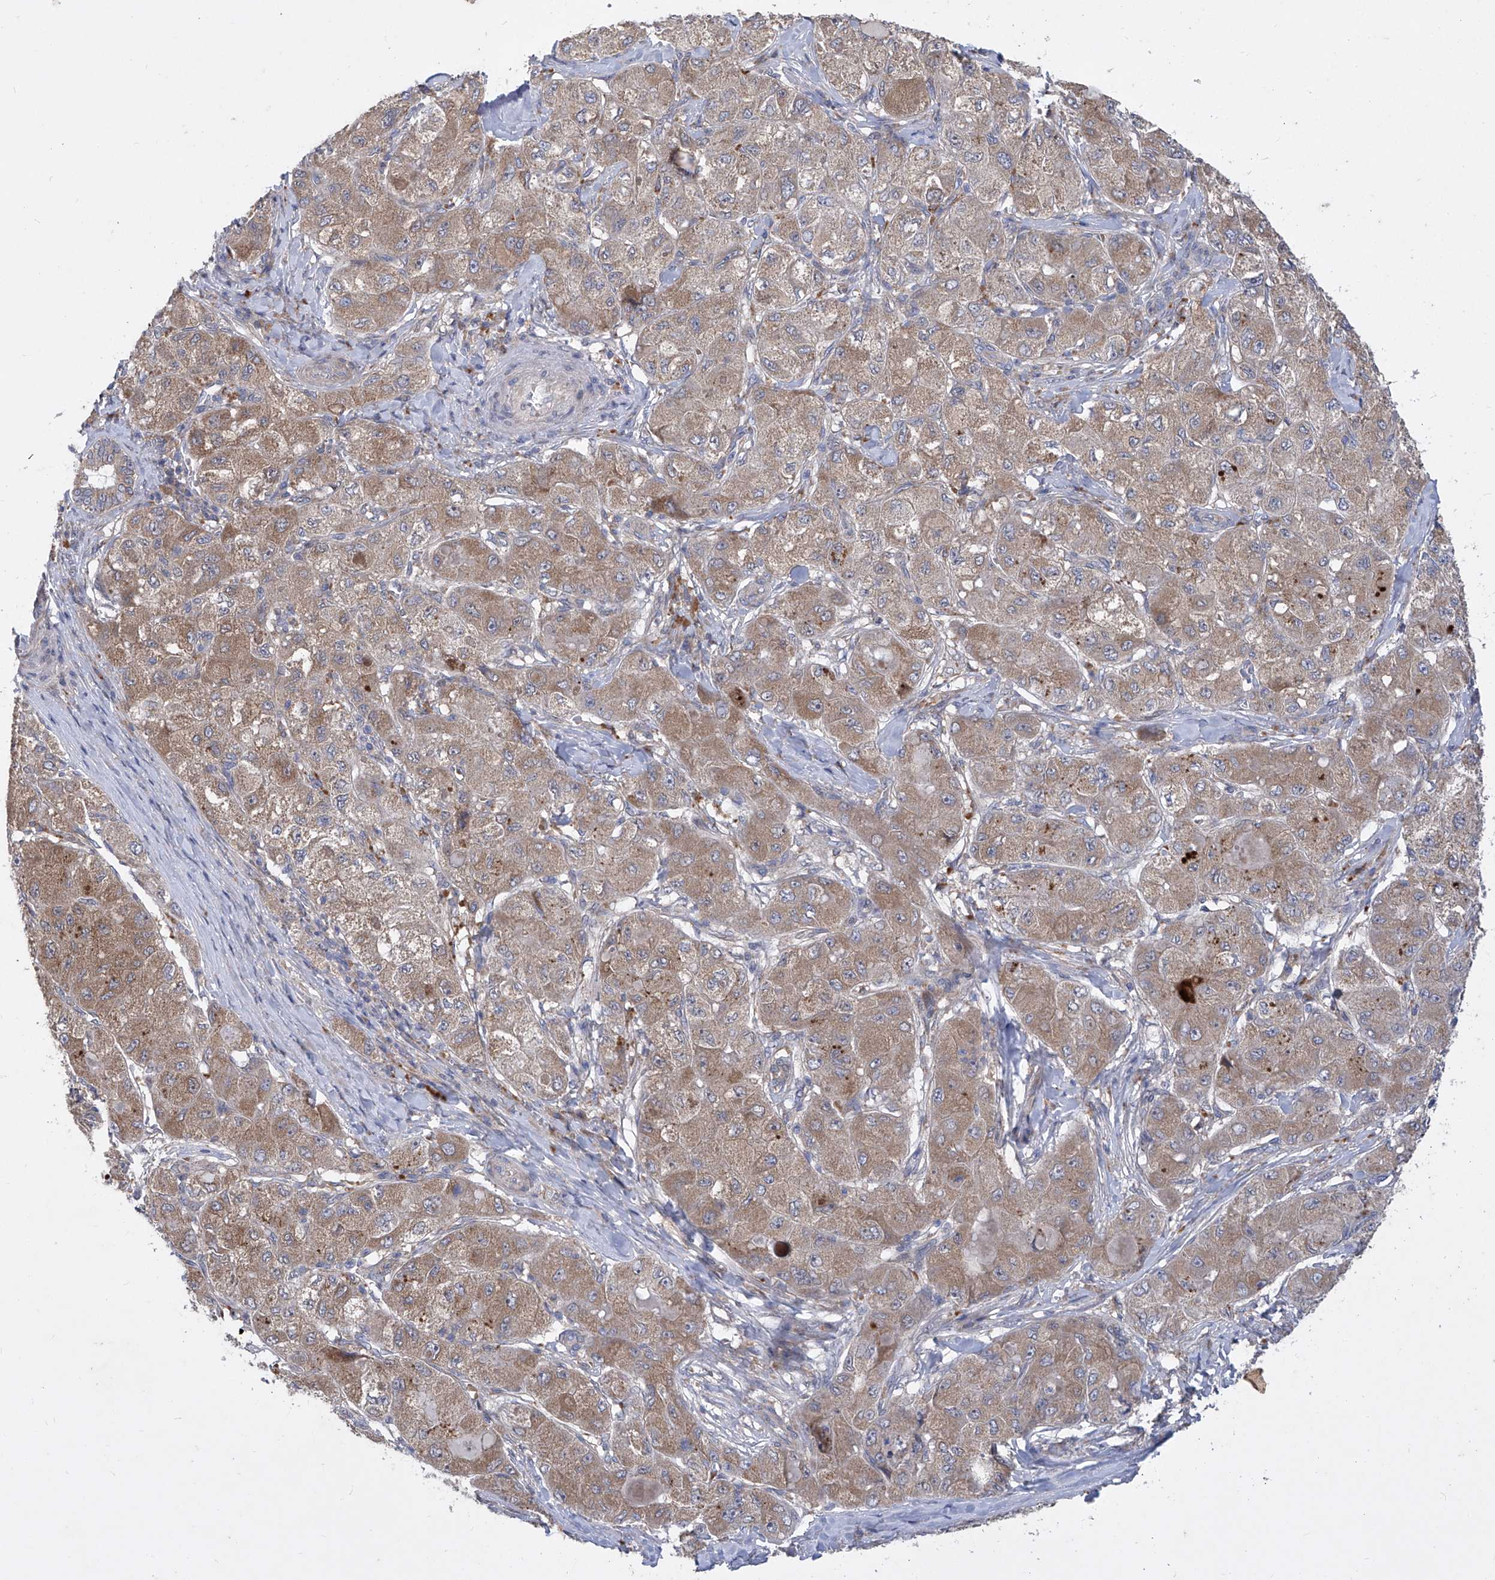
{"staining": {"intensity": "moderate", "quantity": ">75%", "location": "cytoplasmic/membranous"}, "tissue": "liver cancer", "cell_type": "Tumor cells", "image_type": "cancer", "snomed": [{"axis": "morphology", "description": "Carcinoma, Hepatocellular, NOS"}, {"axis": "topography", "description": "Liver"}], "caption": "This is a histology image of IHC staining of liver cancer (hepatocellular carcinoma), which shows moderate staining in the cytoplasmic/membranous of tumor cells.", "gene": "COQ3", "patient": {"sex": "male", "age": 80}}